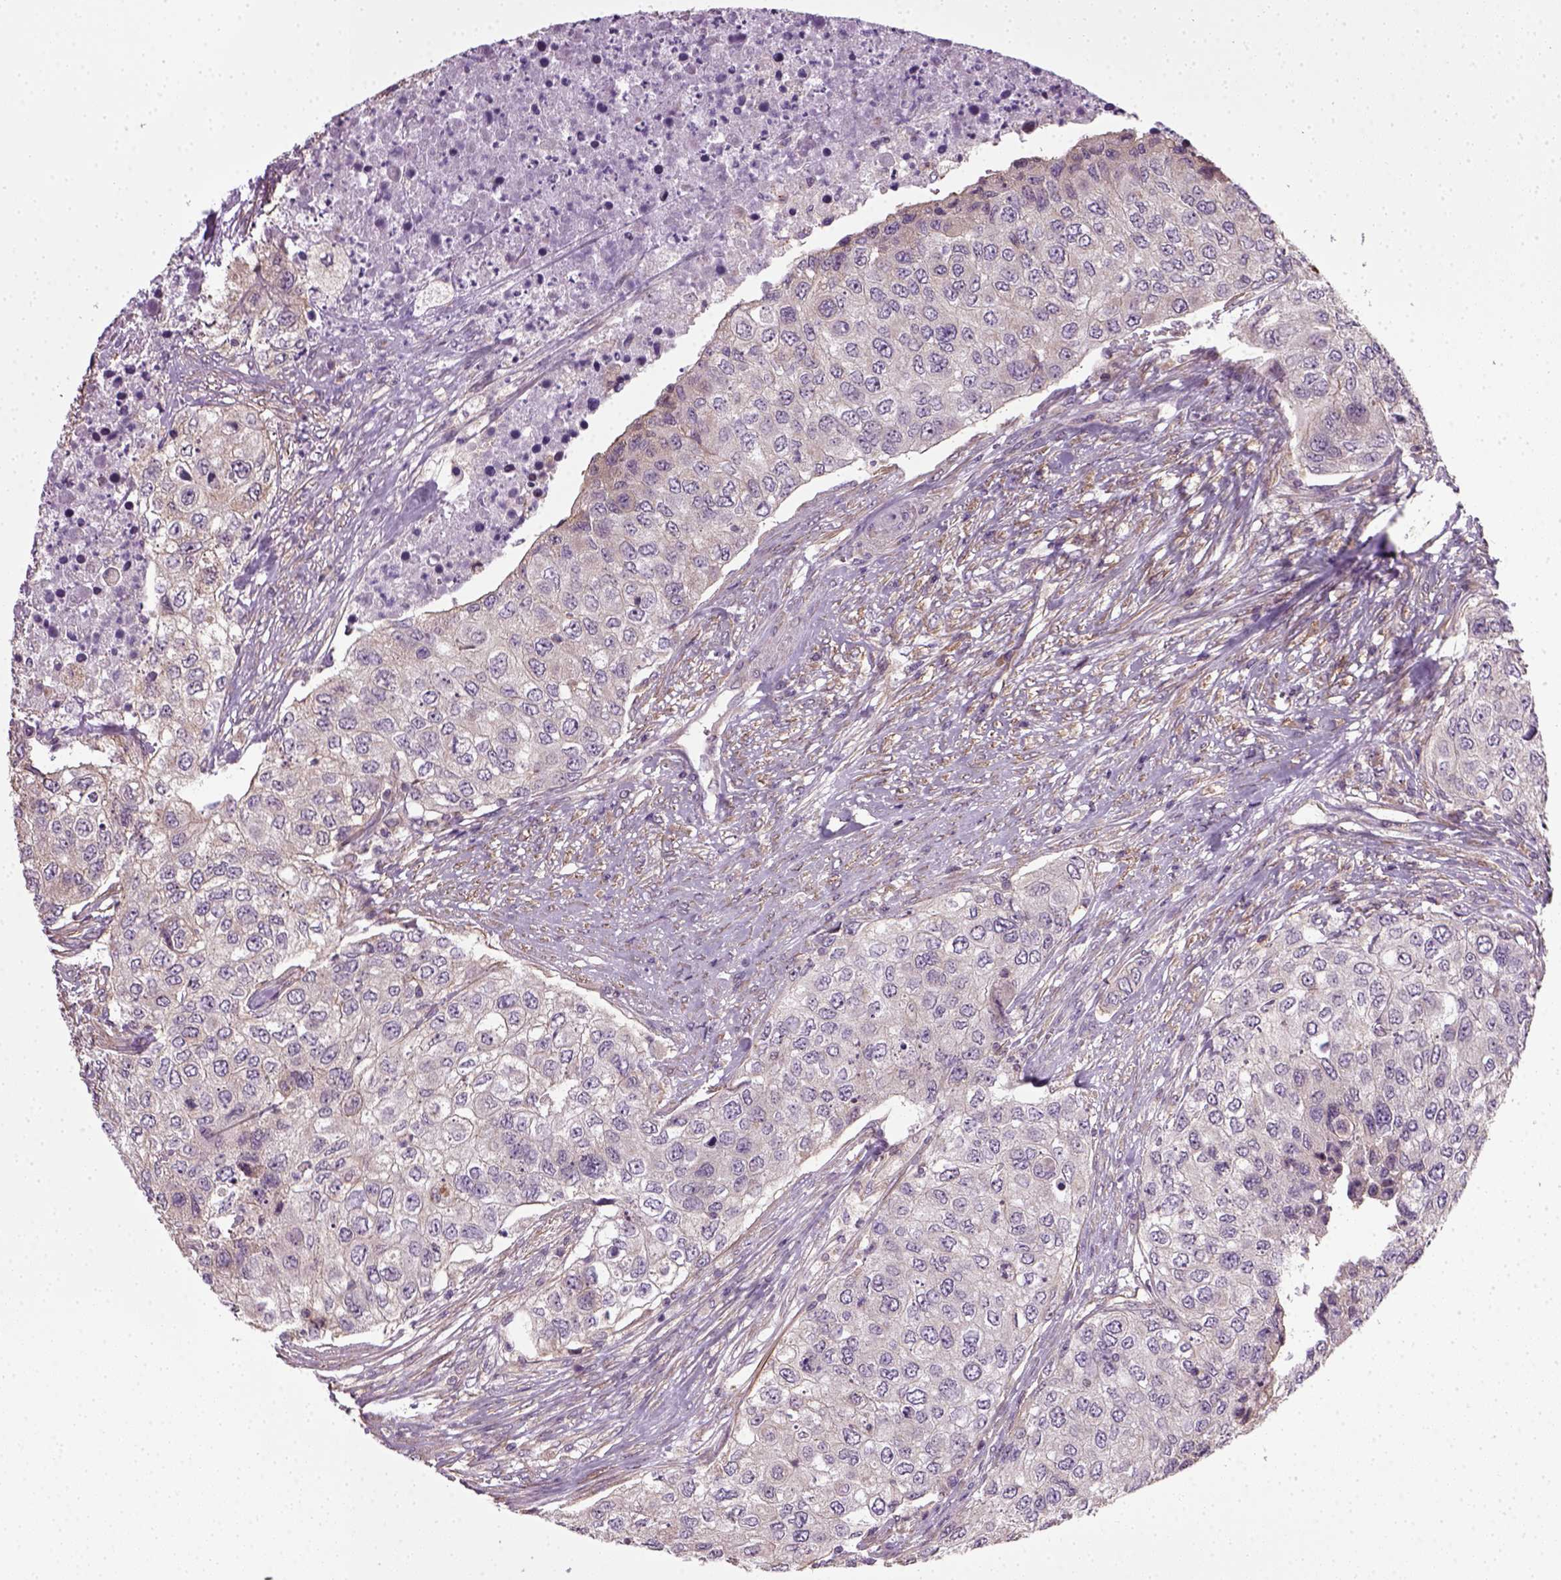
{"staining": {"intensity": "negative", "quantity": "none", "location": "none"}, "tissue": "urothelial cancer", "cell_type": "Tumor cells", "image_type": "cancer", "snomed": [{"axis": "morphology", "description": "Urothelial carcinoma, High grade"}, {"axis": "topography", "description": "Urinary bladder"}], "caption": "An image of urothelial cancer stained for a protein demonstrates no brown staining in tumor cells.", "gene": "TPRG1", "patient": {"sex": "female", "age": 78}}